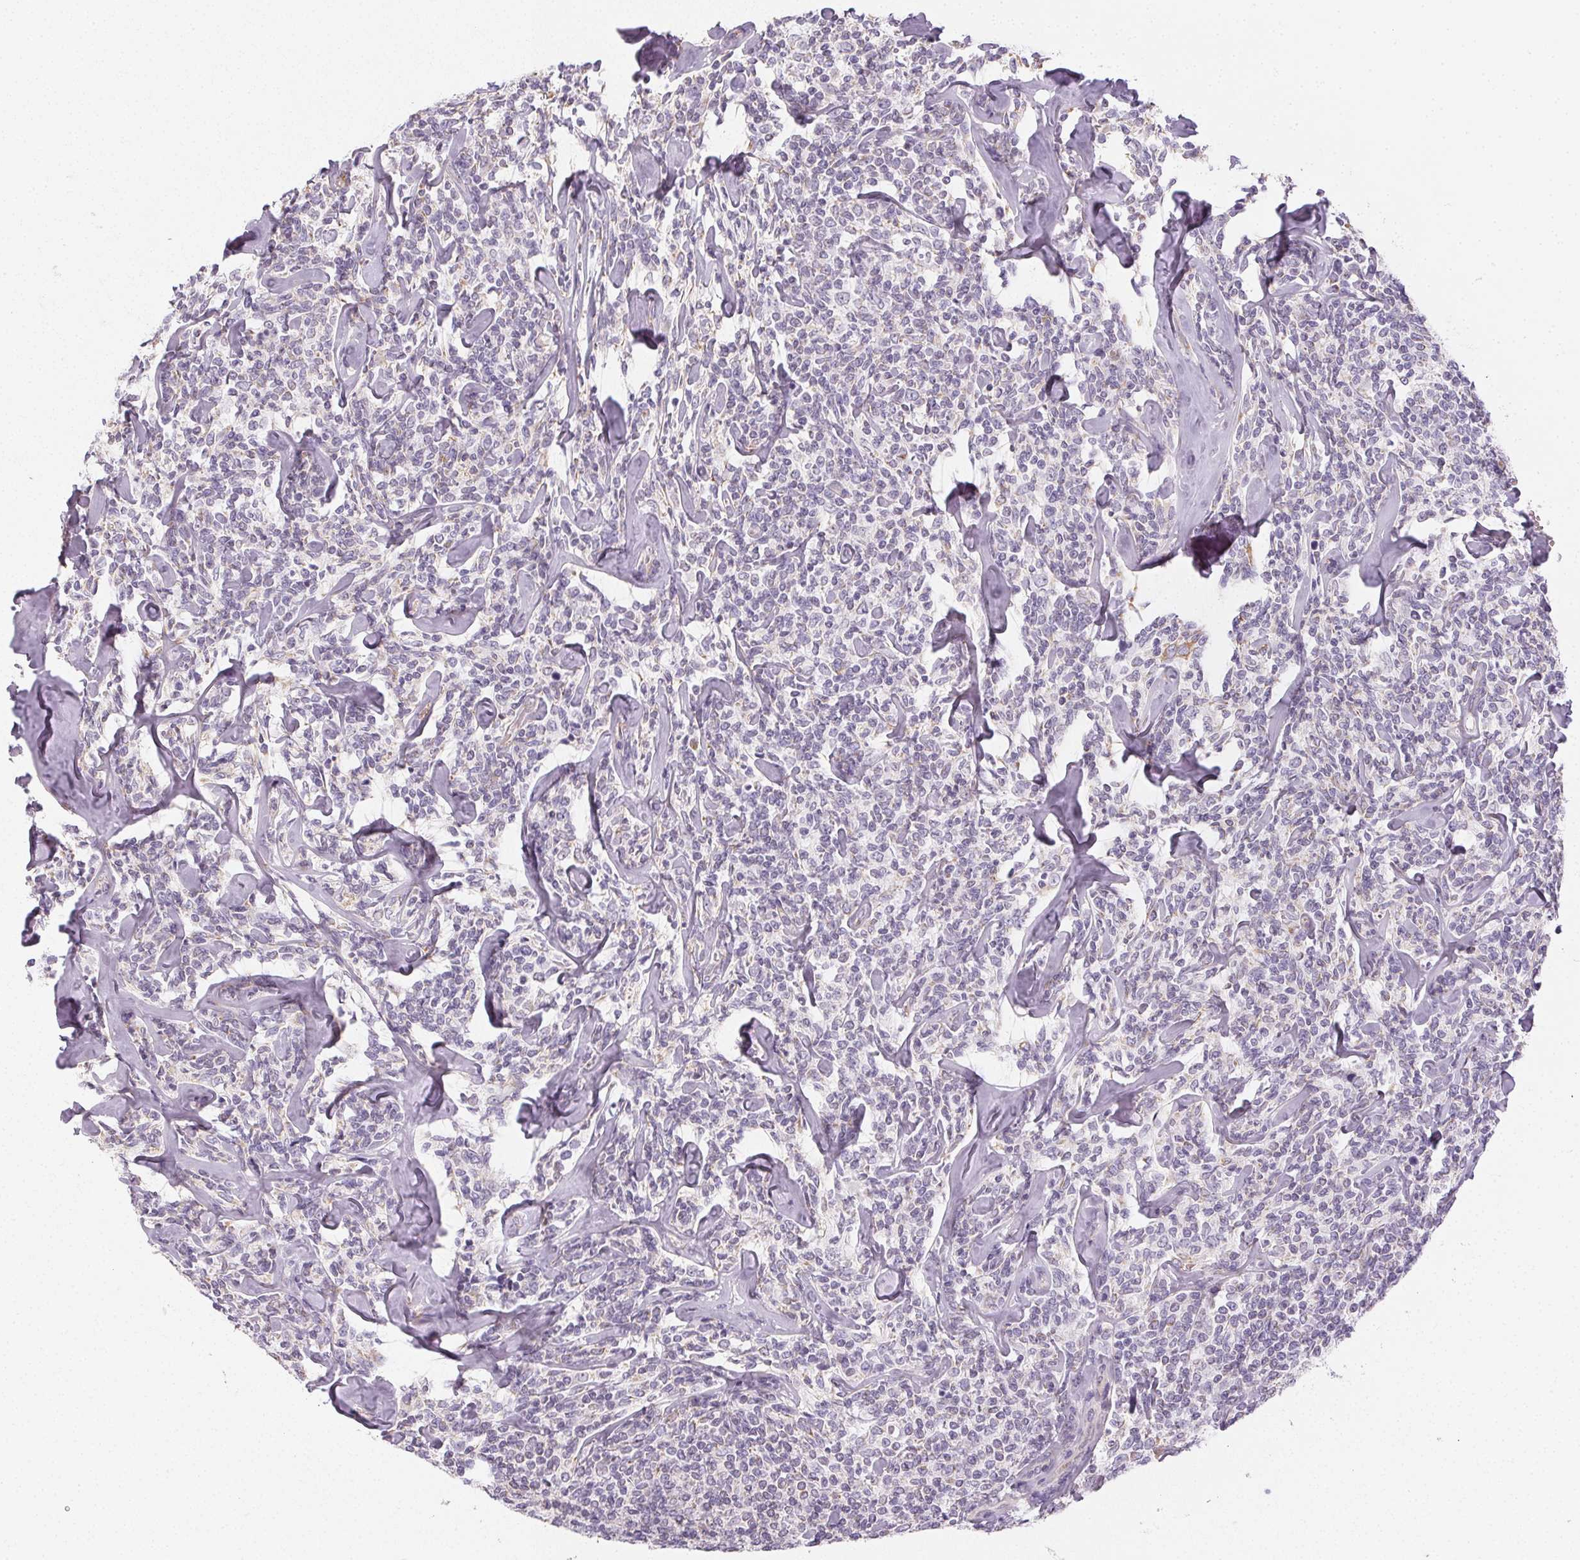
{"staining": {"intensity": "negative", "quantity": "none", "location": "none"}, "tissue": "lymphoma", "cell_type": "Tumor cells", "image_type": "cancer", "snomed": [{"axis": "morphology", "description": "Malignant lymphoma, non-Hodgkin's type, Low grade"}, {"axis": "topography", "description": "Lymph node"}], "caption": "There is no significant staining in tumor cells of low-grade malignant lymphoma, non-Hodgkin's type.", "gene": "SMYD1", "patient": {"sex": "female", "age": 56}}